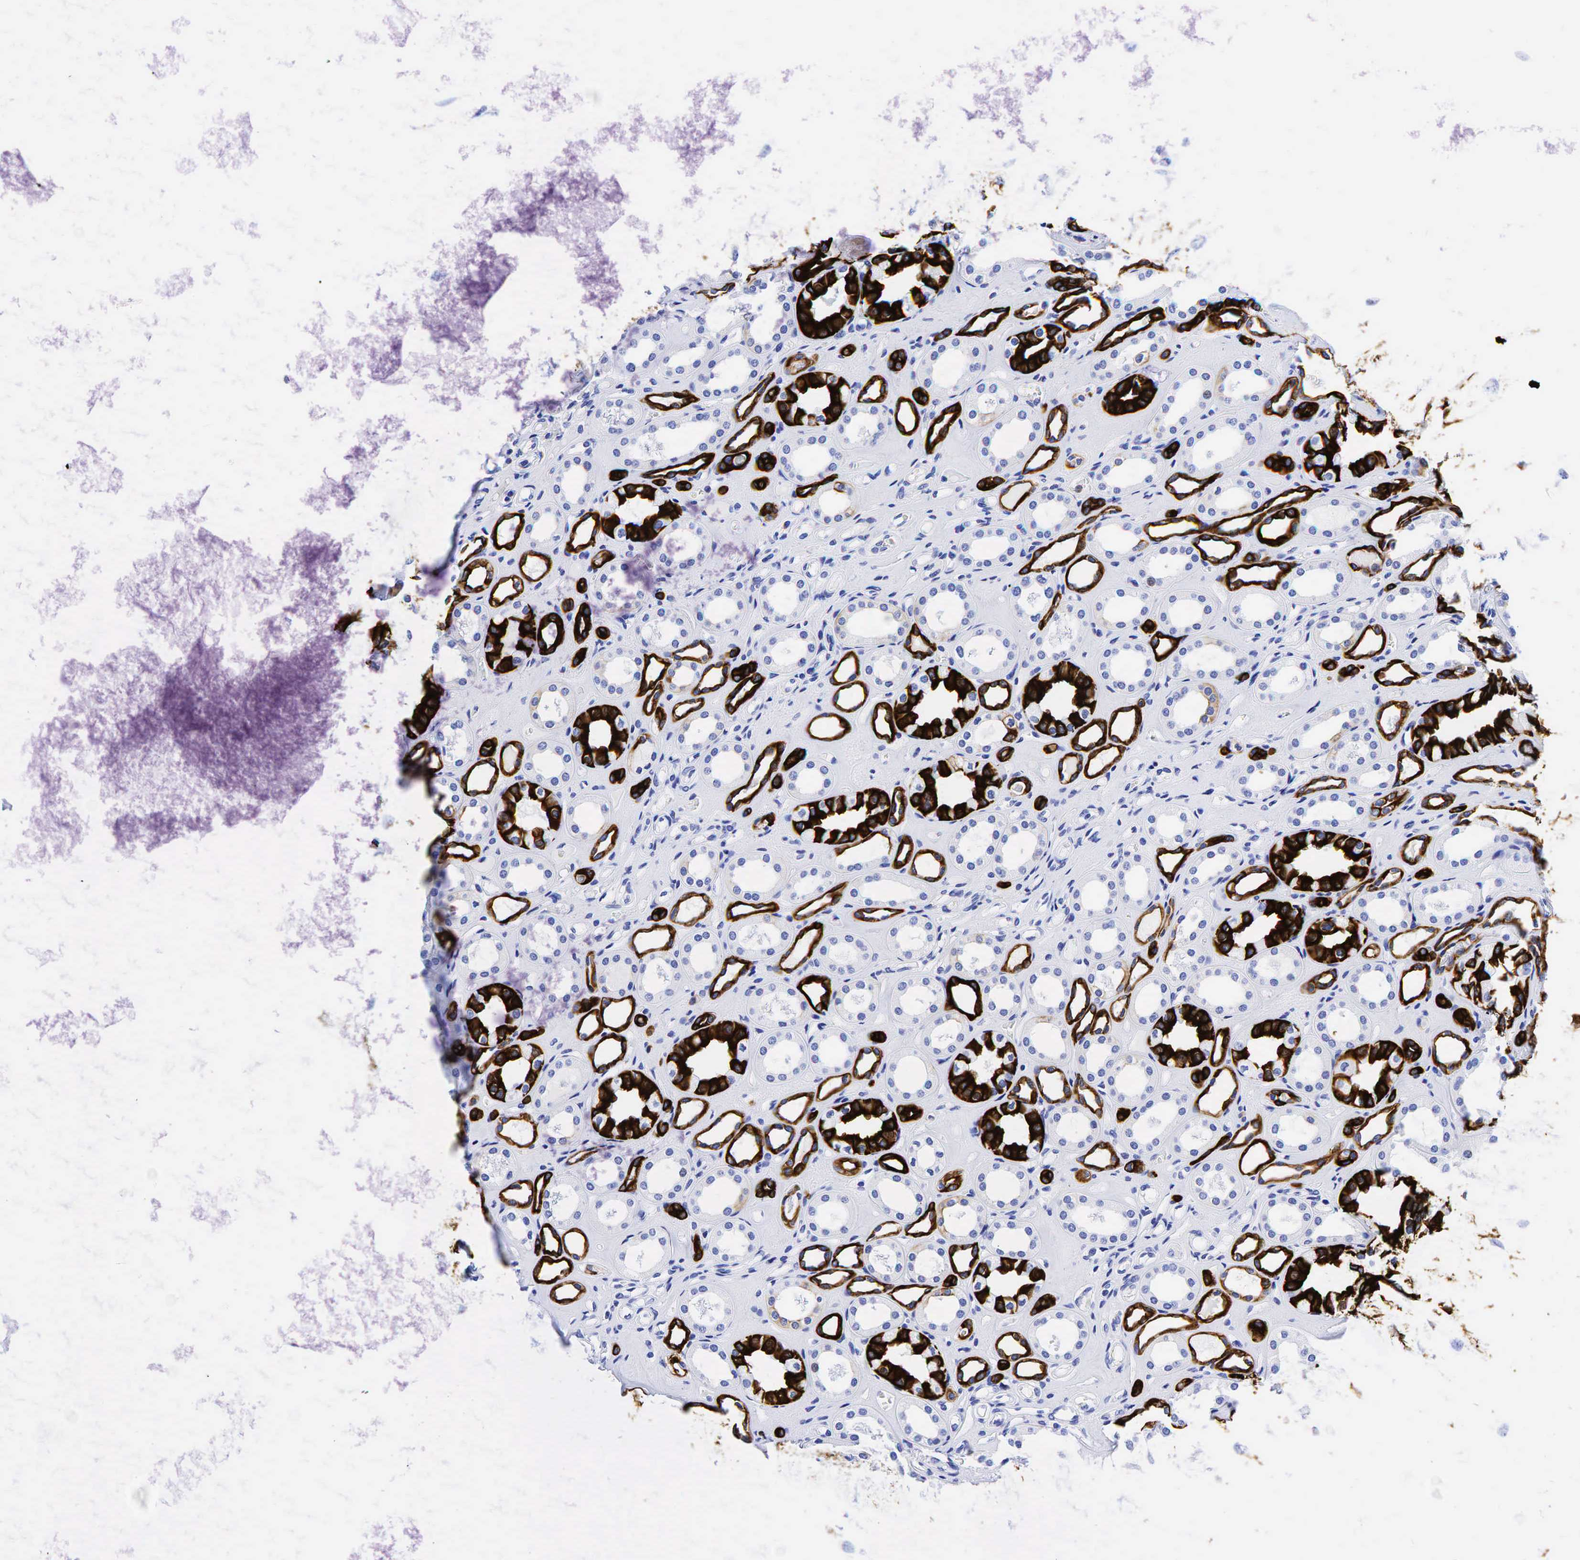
{"staining": {"intensity": "negative", "quantity": "none", "location": "none"}, "tissue": "kidney", "cell_type": "Cells in glomeruli", "image_type": "normal", "snomed": [{"axis": "morphology", "description": "Normal tissue, NOS"}, {"axis": "topography", "description": "Kidney"}], "caption": "Human kidney stained for a protein using immunohistochemistry (IHC) exhibits no staining in cells in glomeruli.", "gene": "KRT19", "patient": {"sex": "male", "age": 61}}